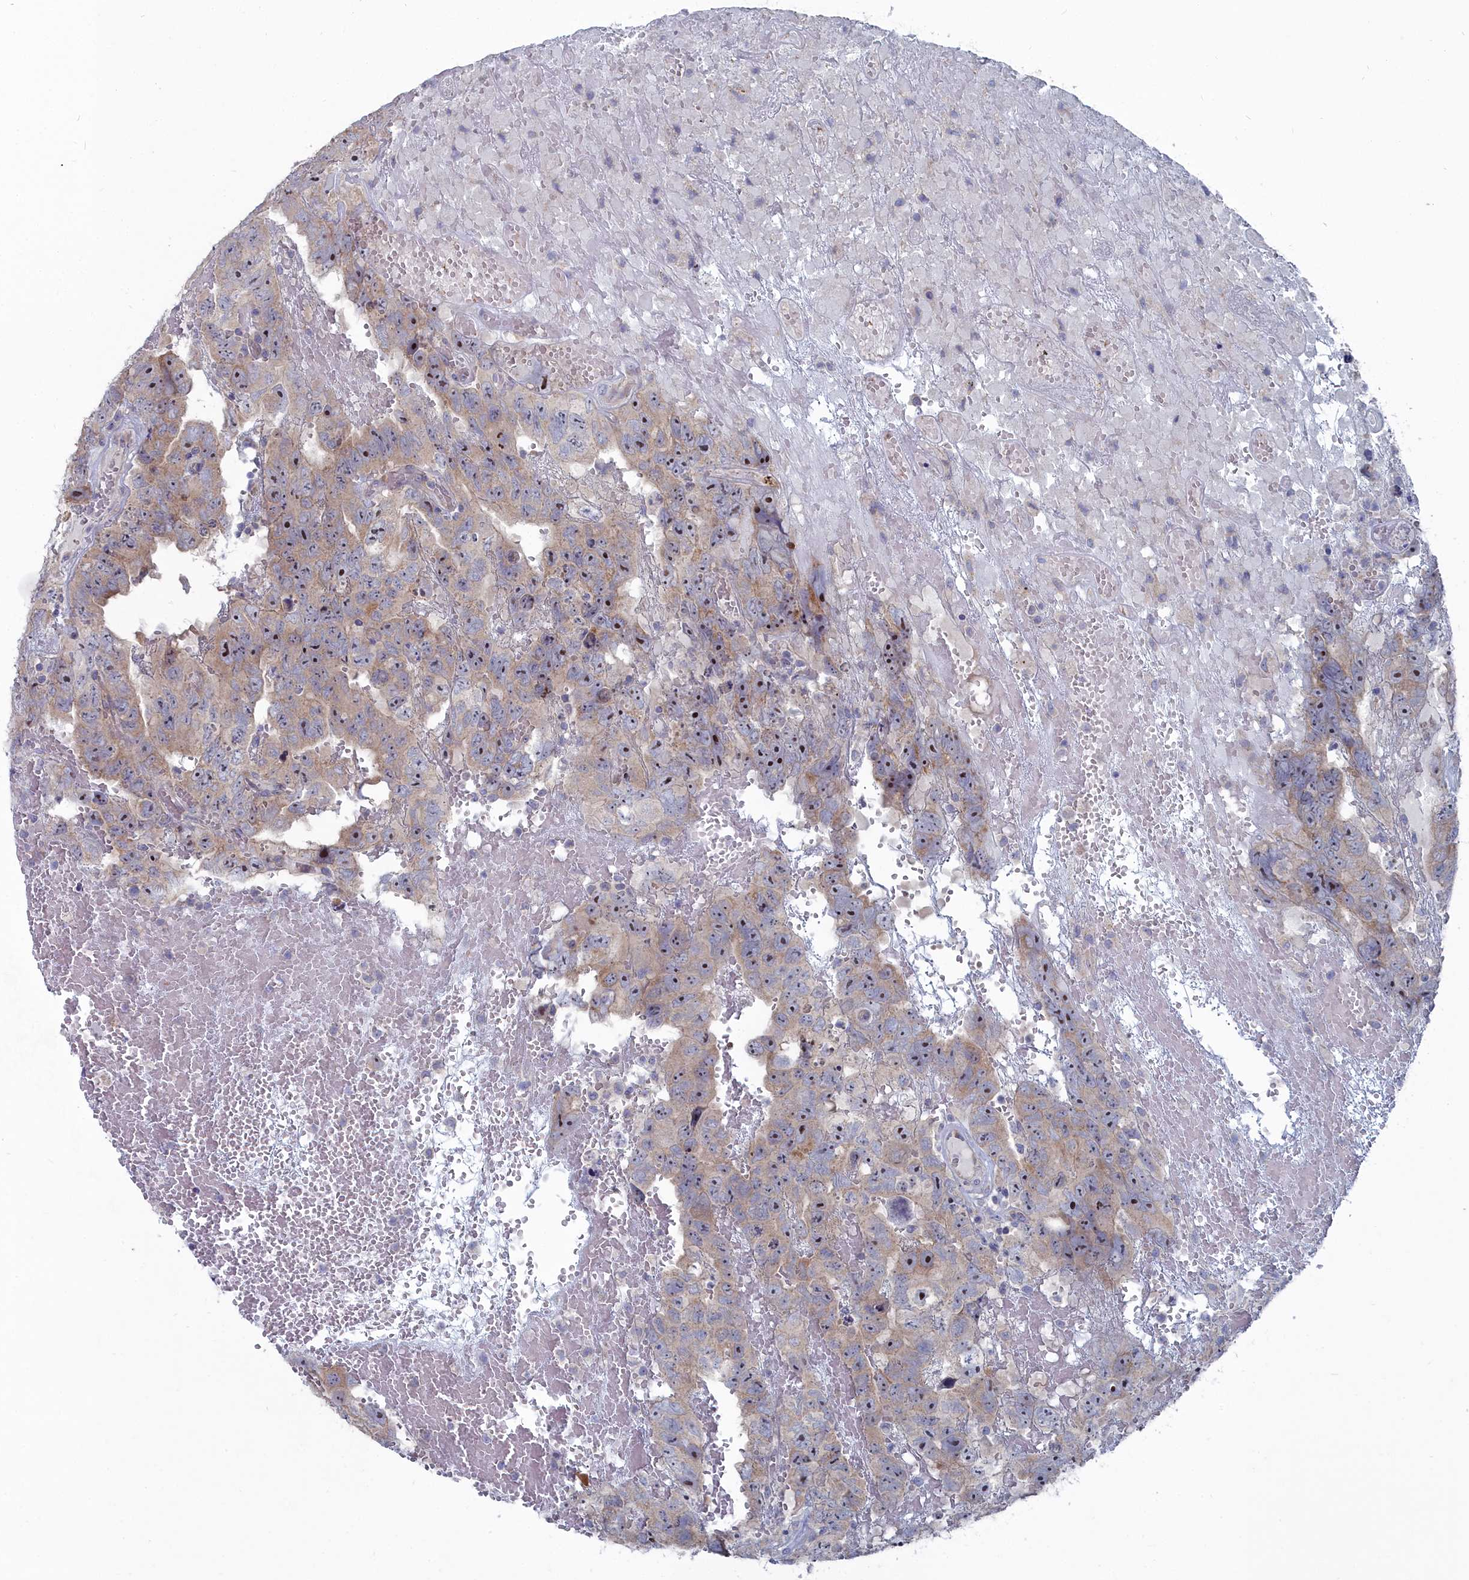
{"staining": {"intensity": "weak", "quantity": ">75%", "location": "cytoplasmic/membranous,nuclear"}, "tissue": "testis cancer", "cell_type": "Tumor cells", "image_type": "cancer", "snomed": [{"axis": "morphology", "description": "Carcinoma, Embryonal, NOS"}, {"axis": "topography", "description": "Testis"}], "caption": "The micrograph demonstrates a brown stain indicating the presence of a protein in the cytoplasmic/membranous and nuclear of tumor cells in embryonal carcinoma (testis).", "gene": "CCDC149", "patient": {"sex": "male", "age": 45}}